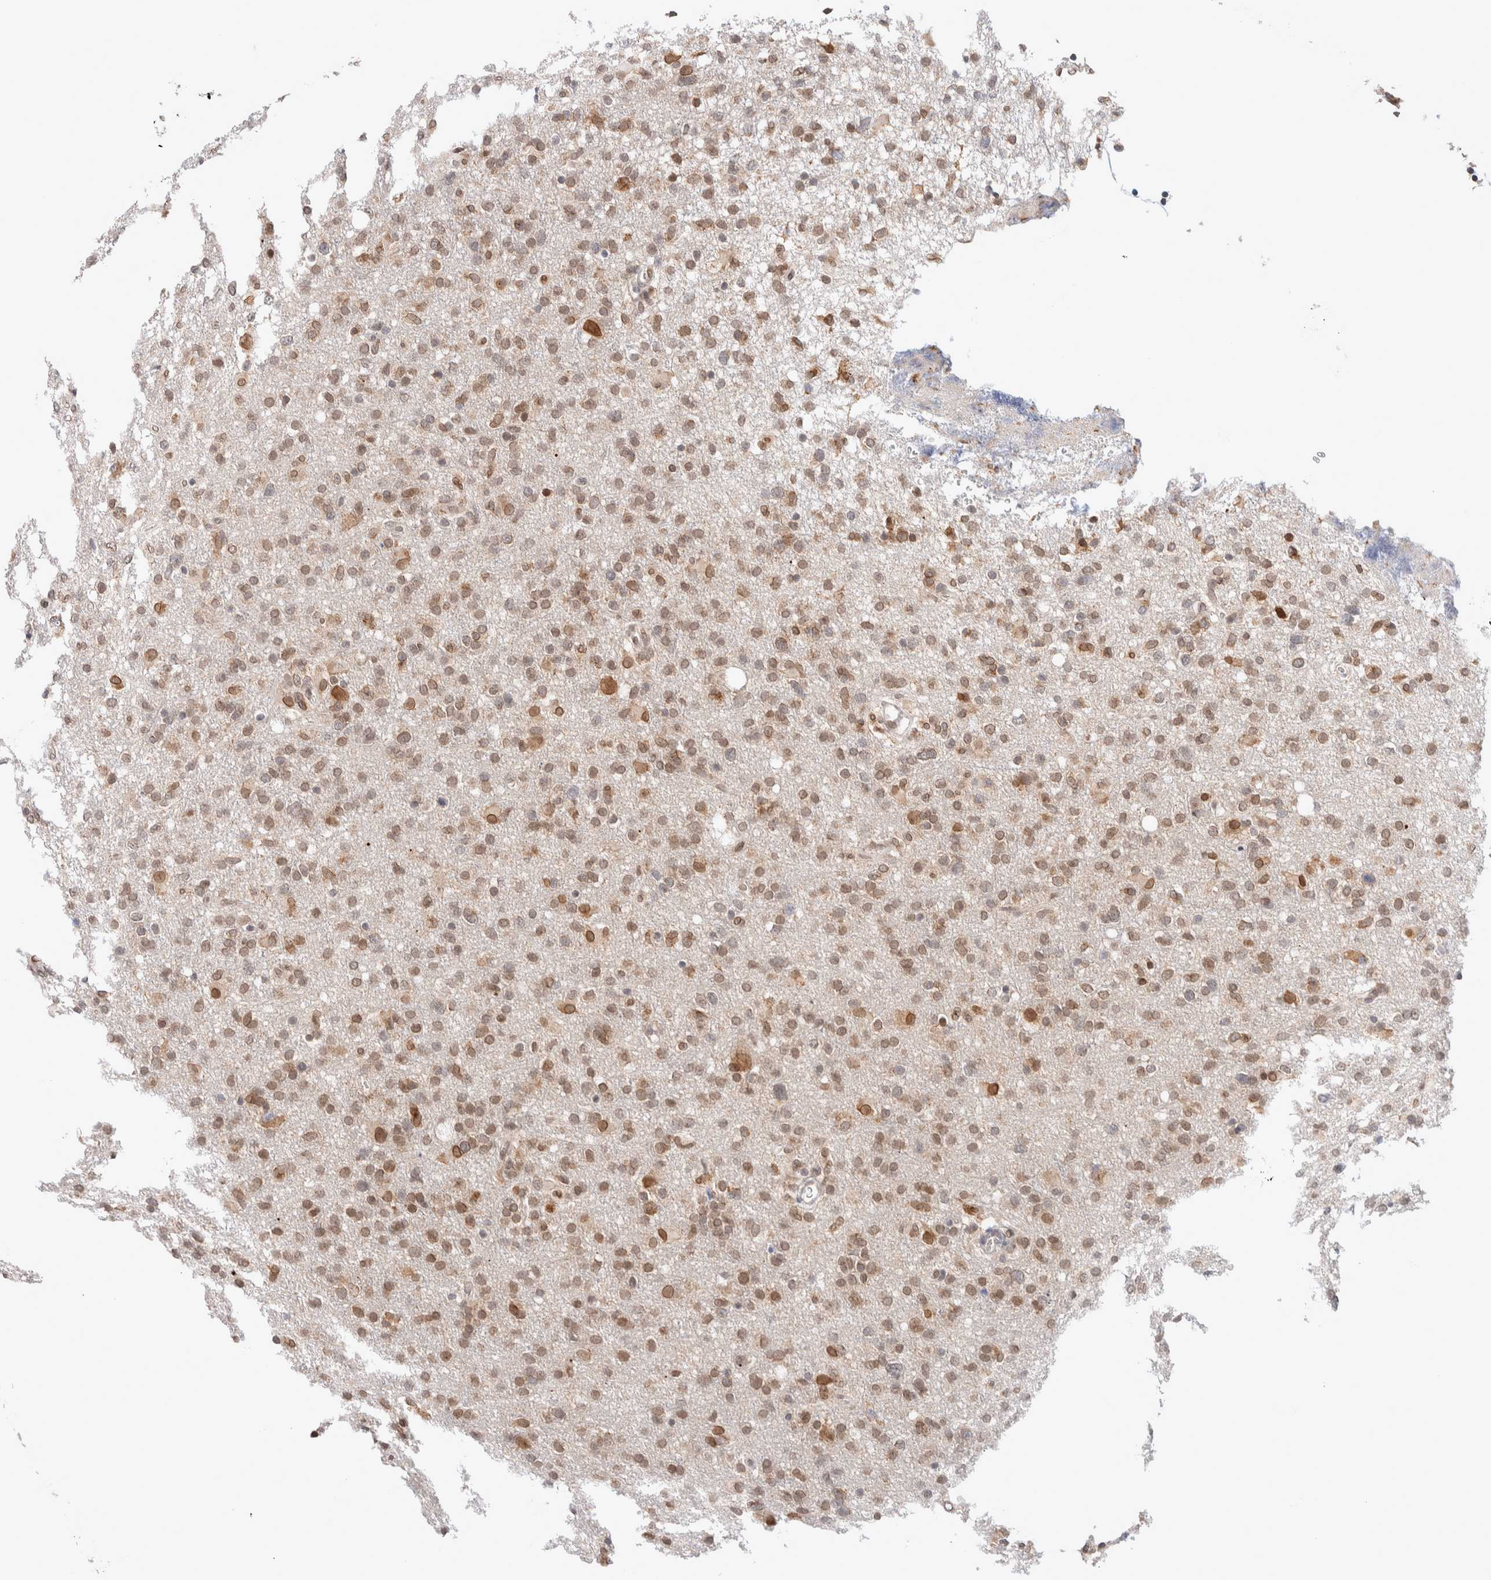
{"staining": {"intensity": "moderate", "quantity": ">75%", "location": "cytoplasmic/membranous,nuclear"}, "tissue": "glioma", "cell_type": "Tumor cells", "image_type": "cancer", "snomed": [{"axis": "morphology", "description": "Glioma, malignant, High grade"}, {"axis": "topography", "description": "Brain"}], "caption": "Glioma stained for a protein (brown) exhibits moderate cytoplasmic/membranous and nuclear positive expression in approximately >75% of tumor cells.", "gene": "CRAT", "patient": {"sex": "female", "age": 57}}